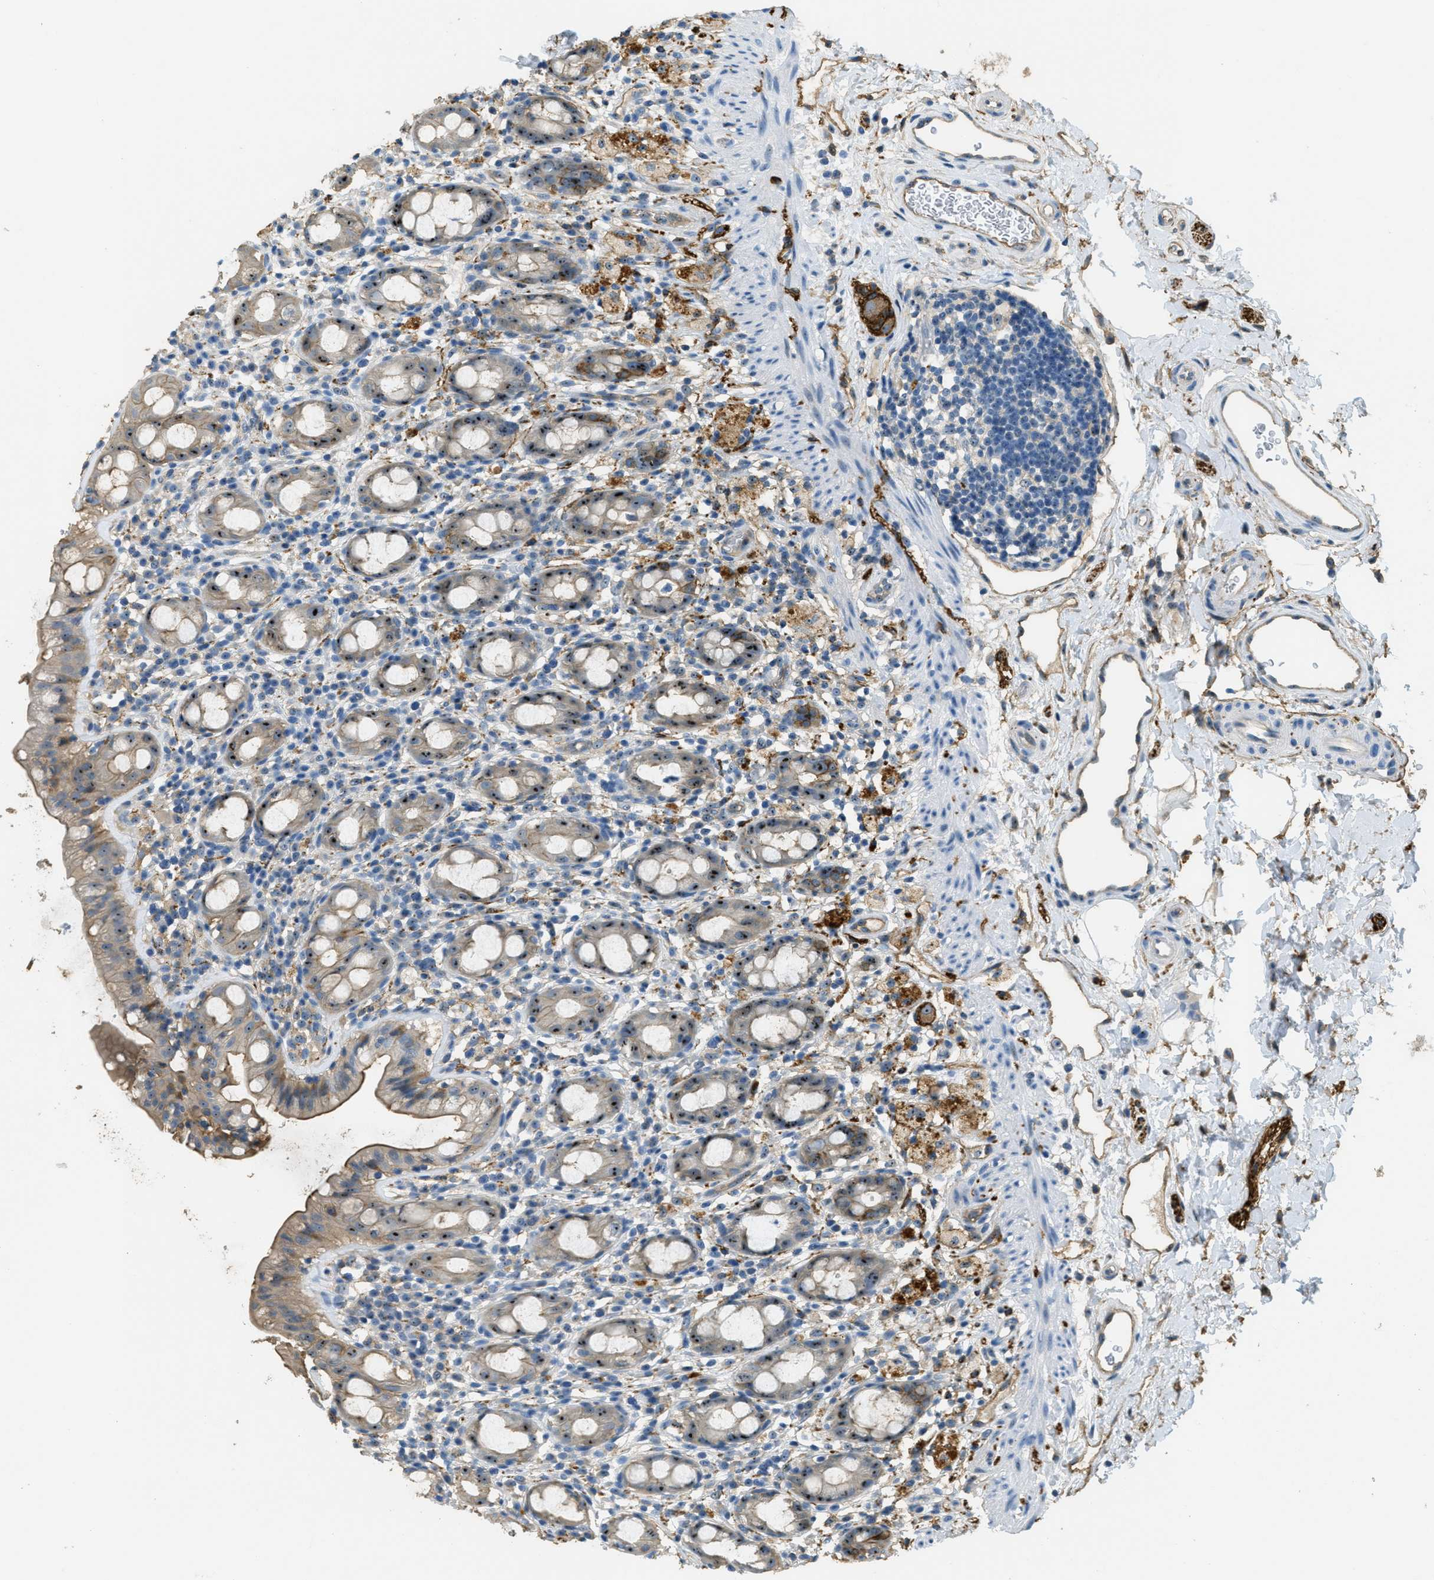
{"staining": {"intensity": "moderate", "quantity": "25%-75%", "location": "cytoplasmic/membranous,nuclear"}, "tissue": "rectum", "cell_type": "Glandular cells", "image_type": "normal", "snomed": [{"axis": "morphology", "description": "Normal tissue, NOS"}, {"axis": "topography", "description": "Rectum"}], "caption": "Immunohistochemistry (IHC) (DAB) staining of benign human rectum exhibits moderate cytoplasmic/membranous,nuclear protein staining in approximately 25%-75% of glandular cells. (brown staining indicates protein expression, while blue staining denotes nuclei).", "gene": "OSMR", "patient": {"sex": "male", "age": 44}}